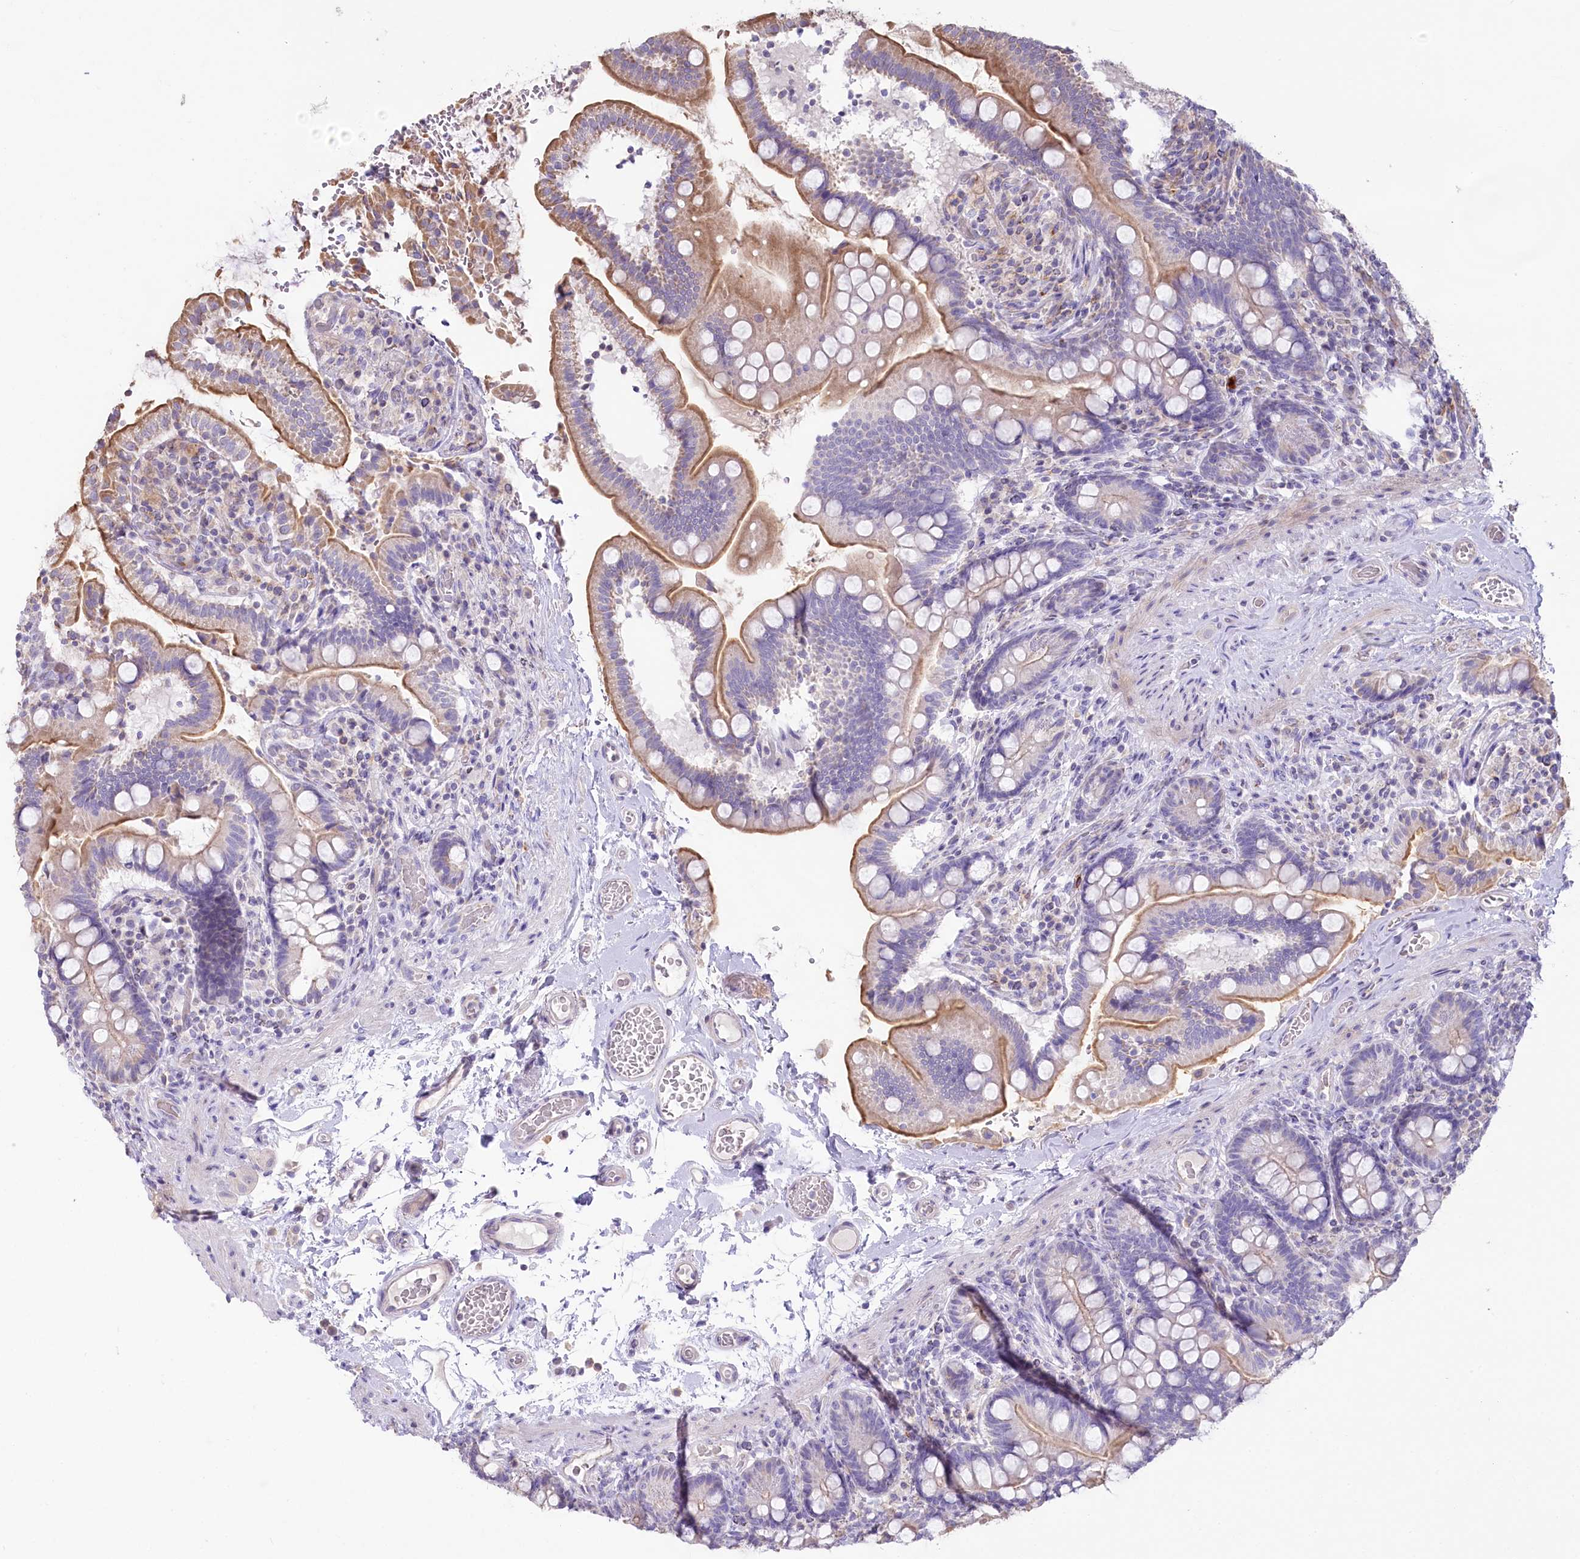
{"staining": {"intensity": "moderate", "quantity": "25%-75%", "location": "cytoplasmic/membranous"}, "tissue": "small intestine", "cell_type": "Glandular cells", "image_type": "normal", "snomed": [{"axis": "morphology", "description": "Normal tissue, NOS"}, {"axis": "topography", "description": "Small intestine"}], "caption": "This micrograph exhibits immunohistochemistry (IHC) staining of benign human small intestine, with medium moderate cytoplasmic/membranous staining in approximately 25%-75% of glandular cells.", "gene": "SLC6A11", "patient": {"sex": "female", "age": 64}}